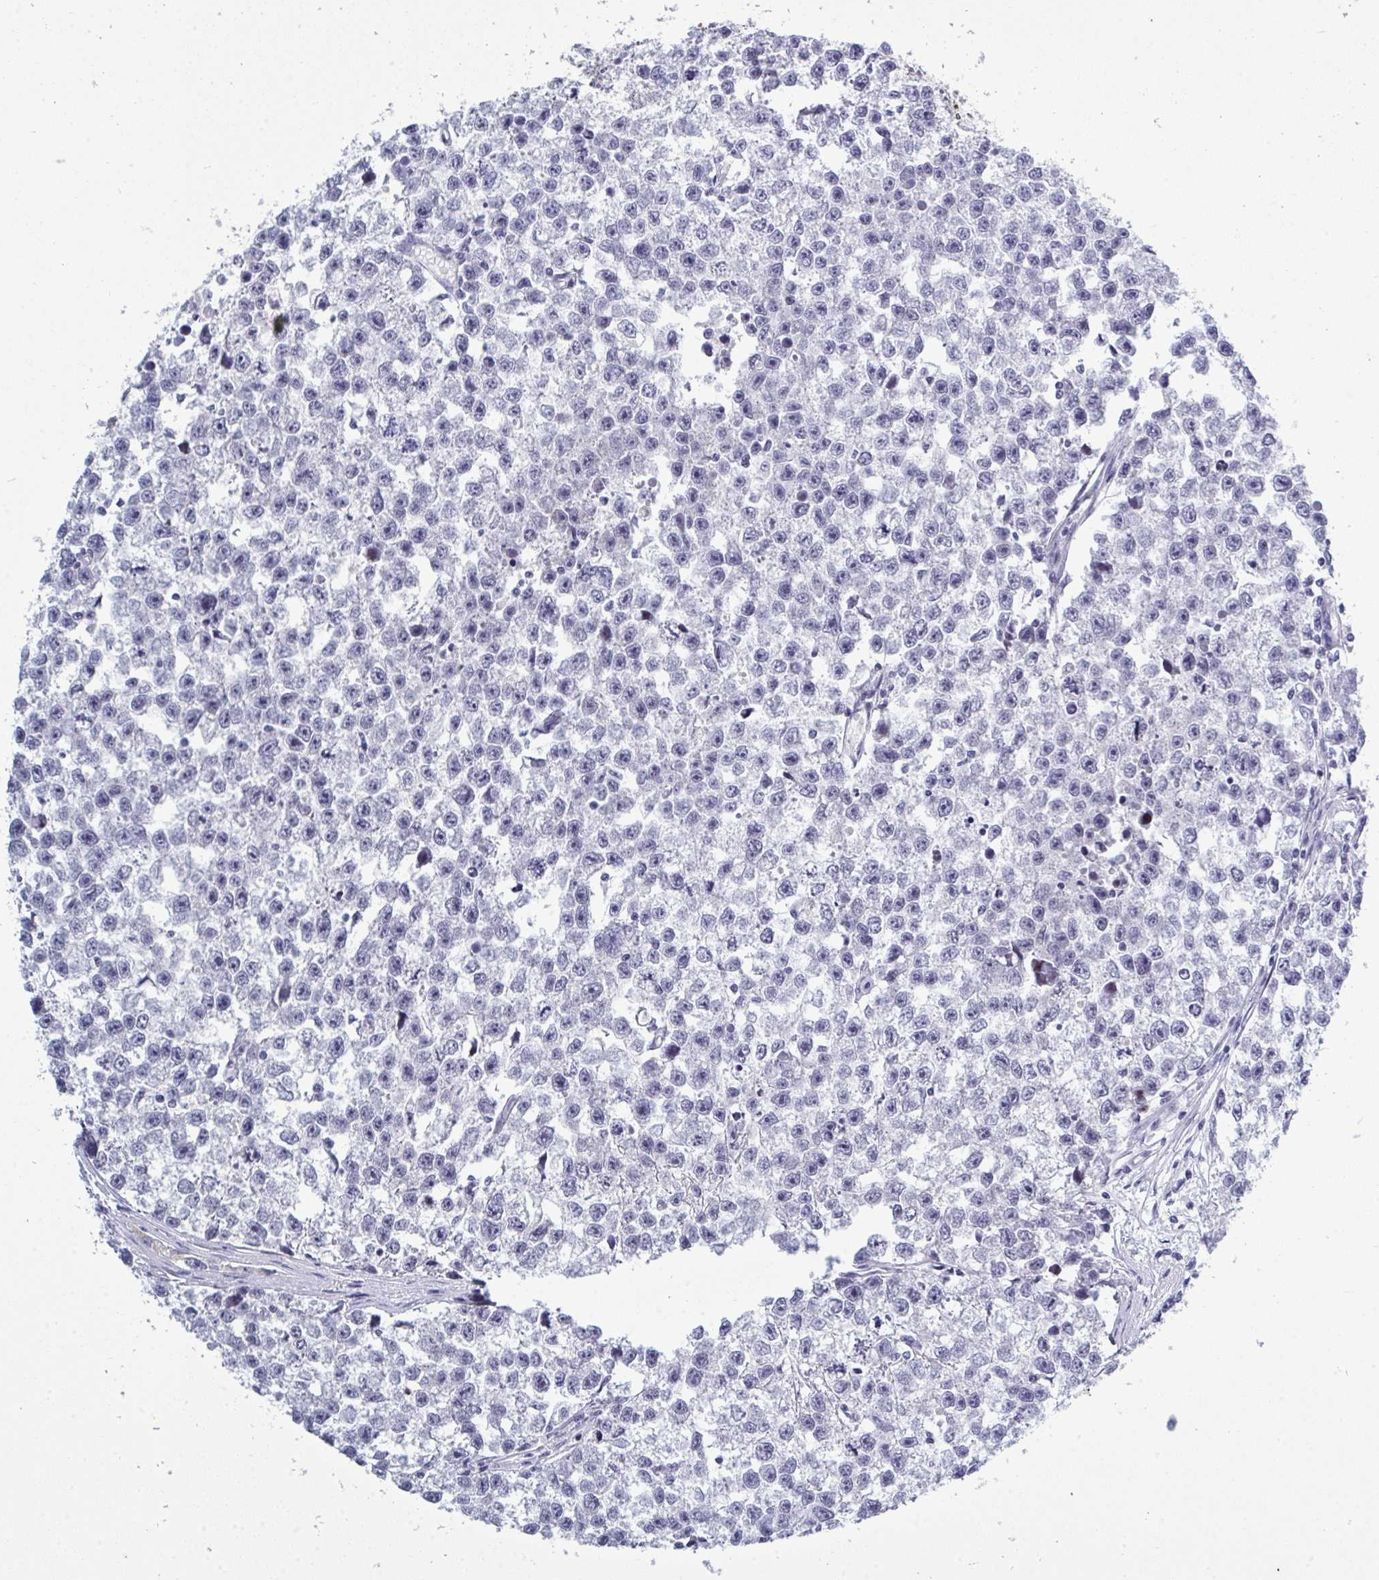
{"staining": {"intensity": "negative", "quantity": "none", "location": "none"}, "tissue": "testis cancer", "cell_type": "Tumor cells", "image_type": "cancer", "snomed": [{"axis": "morphology", "description": "Seminoma, NOS"}, {"axis": "topography", "description": "Testis"}], "caption": "Micrograph shows no significant protein positivity in tumor cells of testis seminoma. (DAB (3,3'-diaminobenzidine) immunohistochemistry, high magnification).", "gene": "TAB1", "patient": {"sex": "male", "age": 26}}